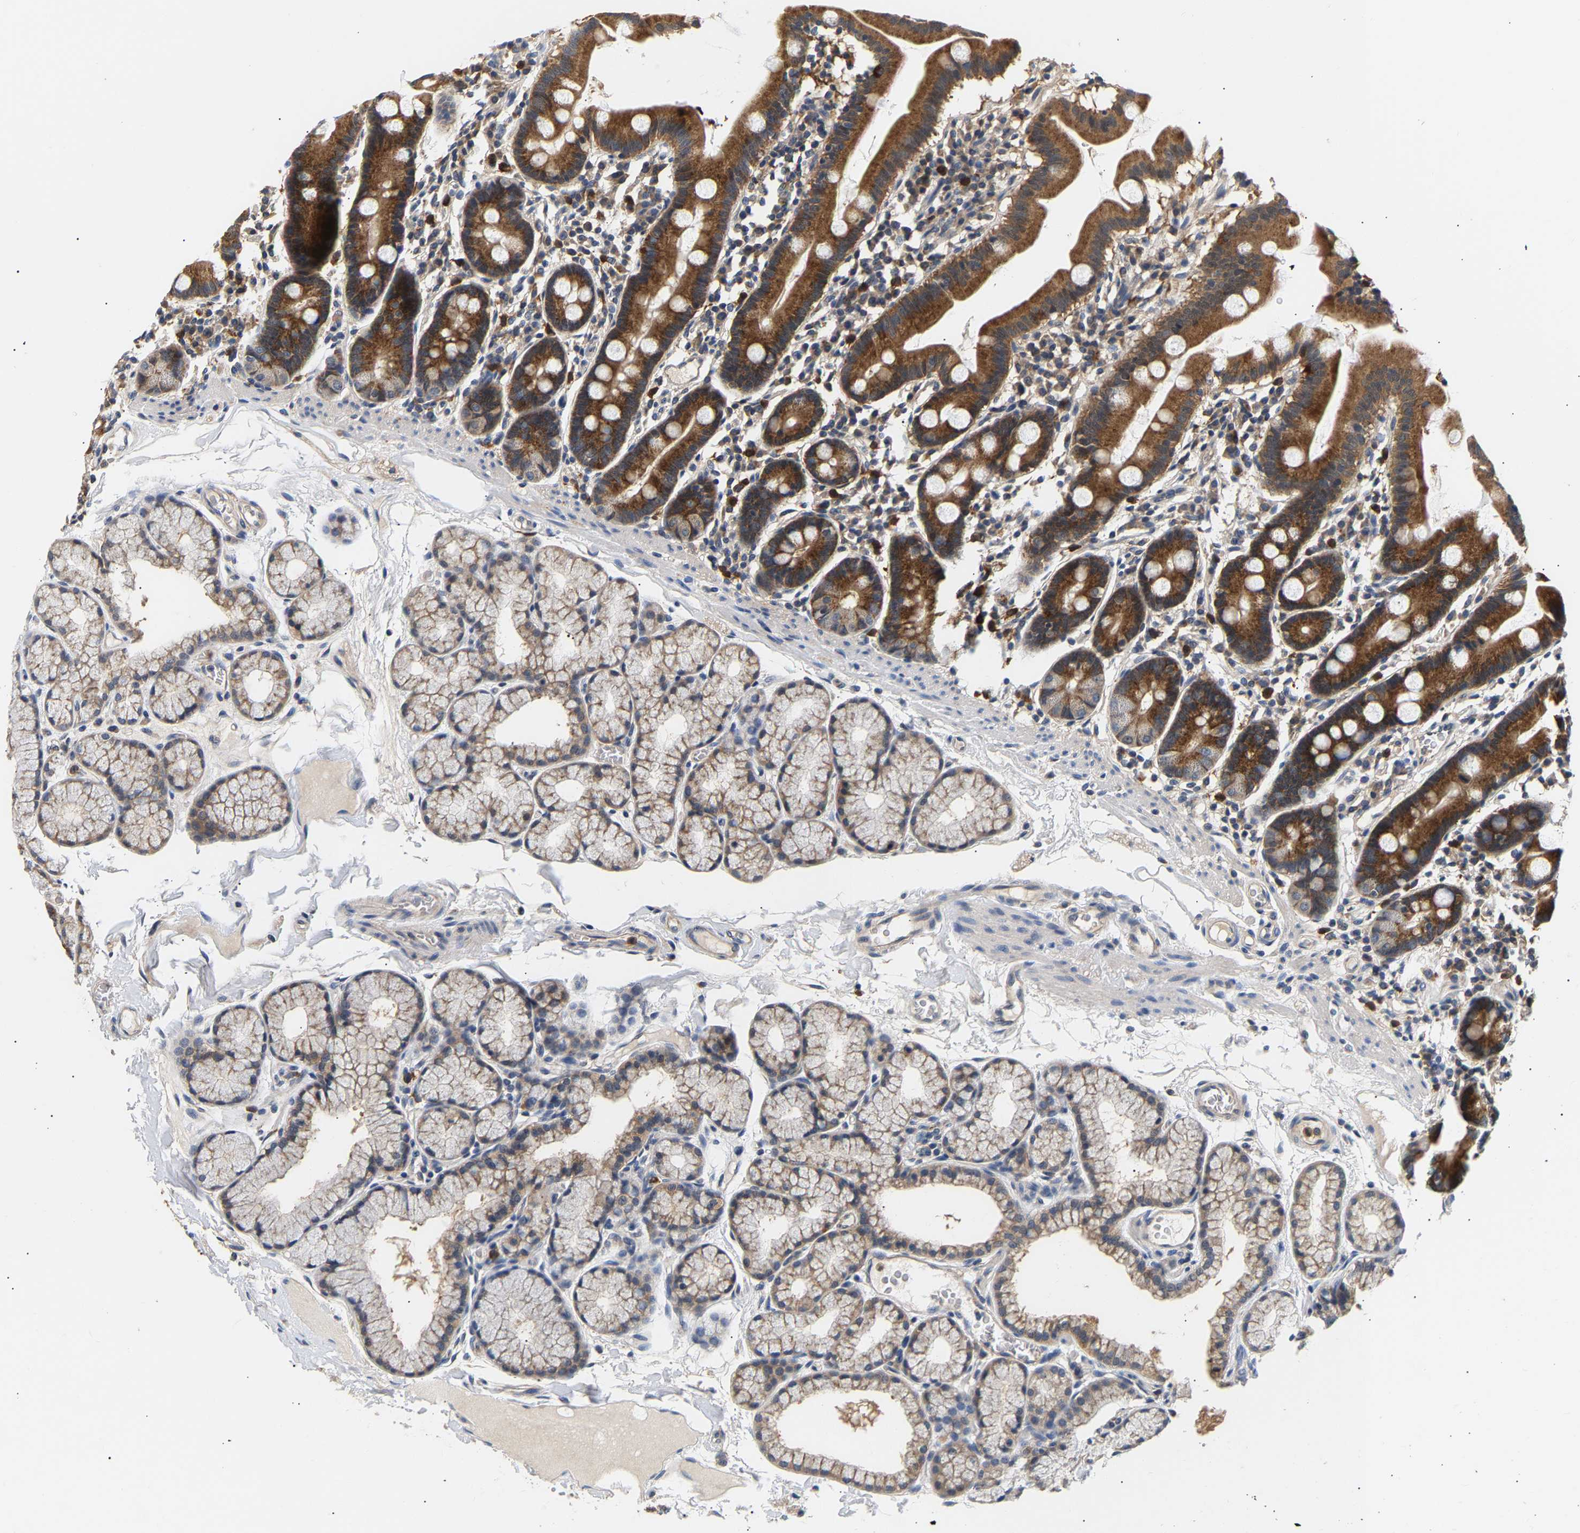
{"staining": {"intensity": "strong", "quantity": ">75%", "location": "cytoplasmic/membranous"}, "tissue": "duodenum", "cell_type": "Glandular cells", "image_type": "normal", "snomed": [{"axis": "morphology", "description": "Normal tissue, NOS"}, {"axis": "topography", "description": "Duodenum"}], "caption": "Immunohistochemistry (IHC) of normal duodenum shows high levels of strong cytoplasmic/membranous positivity in about >75% of glandular cells.", "gene": "PPID", "patient": {"sex": "male", "age": 50}}